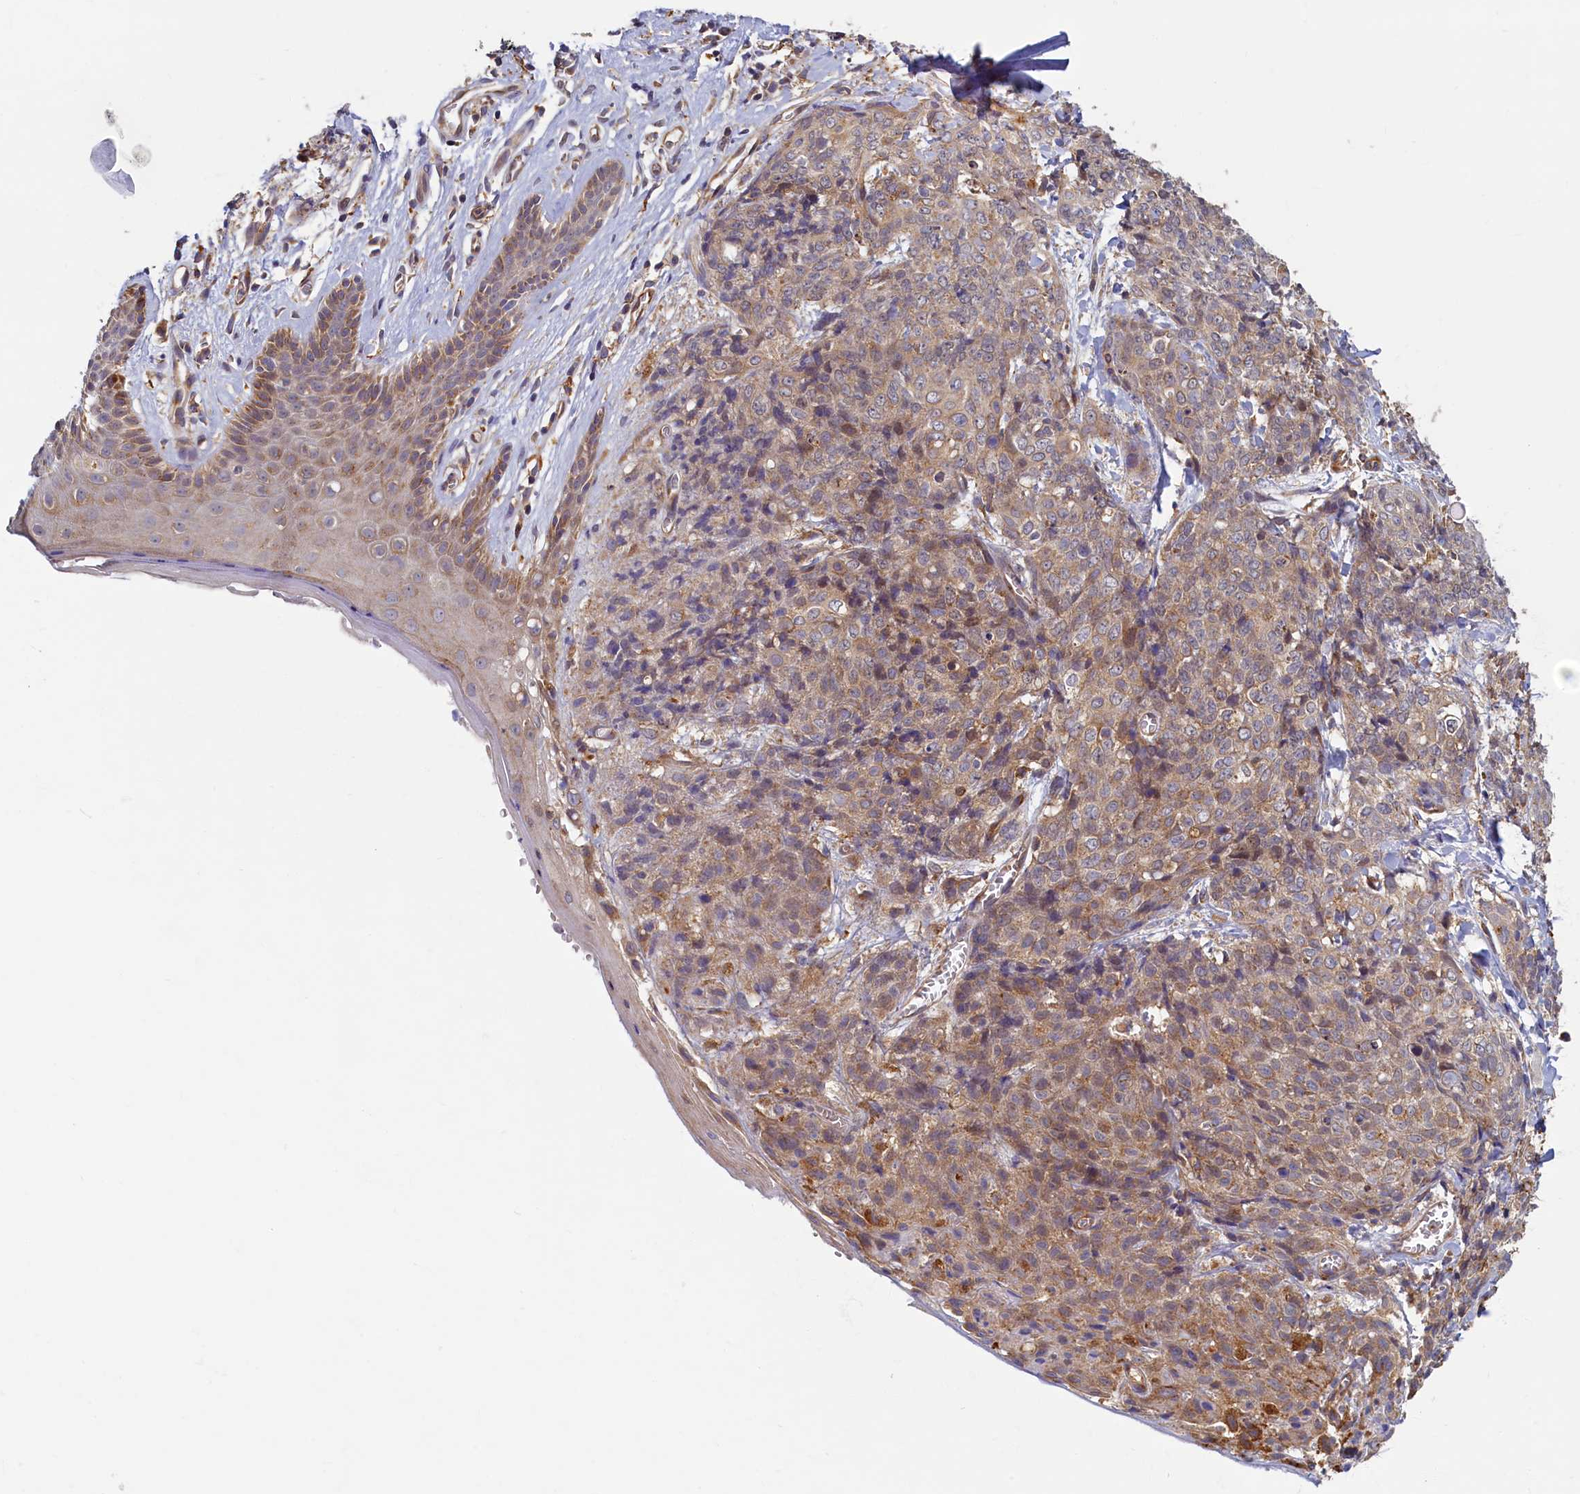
{"staining": {"intensity": "moderate", "quantity": ">75%", "location": "cytoplasmic/membranous,nuclear"}, "tissue": "skin cancer", "cell_type": "Tumor cells", "image_type": "cancer", "snomed": [{"axis": "morphology", "description": "Squamous cell carcinoma, NOS"}, {"axis": "topography", "description": "Skin"}, {"axis": "topography", "description": "Vulva"}], "caption": "Immunohistochemistry of human squamous cell carcinoma (skin) exhibits medium levels of moderate cytoplasmic/membranous and nuclear positivity in approximately >75% of tumor cells. (brown staining indicates protein expression, while blue staining denotes nuclei).", "gene": "STX12", "patient": {"sex": "female", "age": 85}}